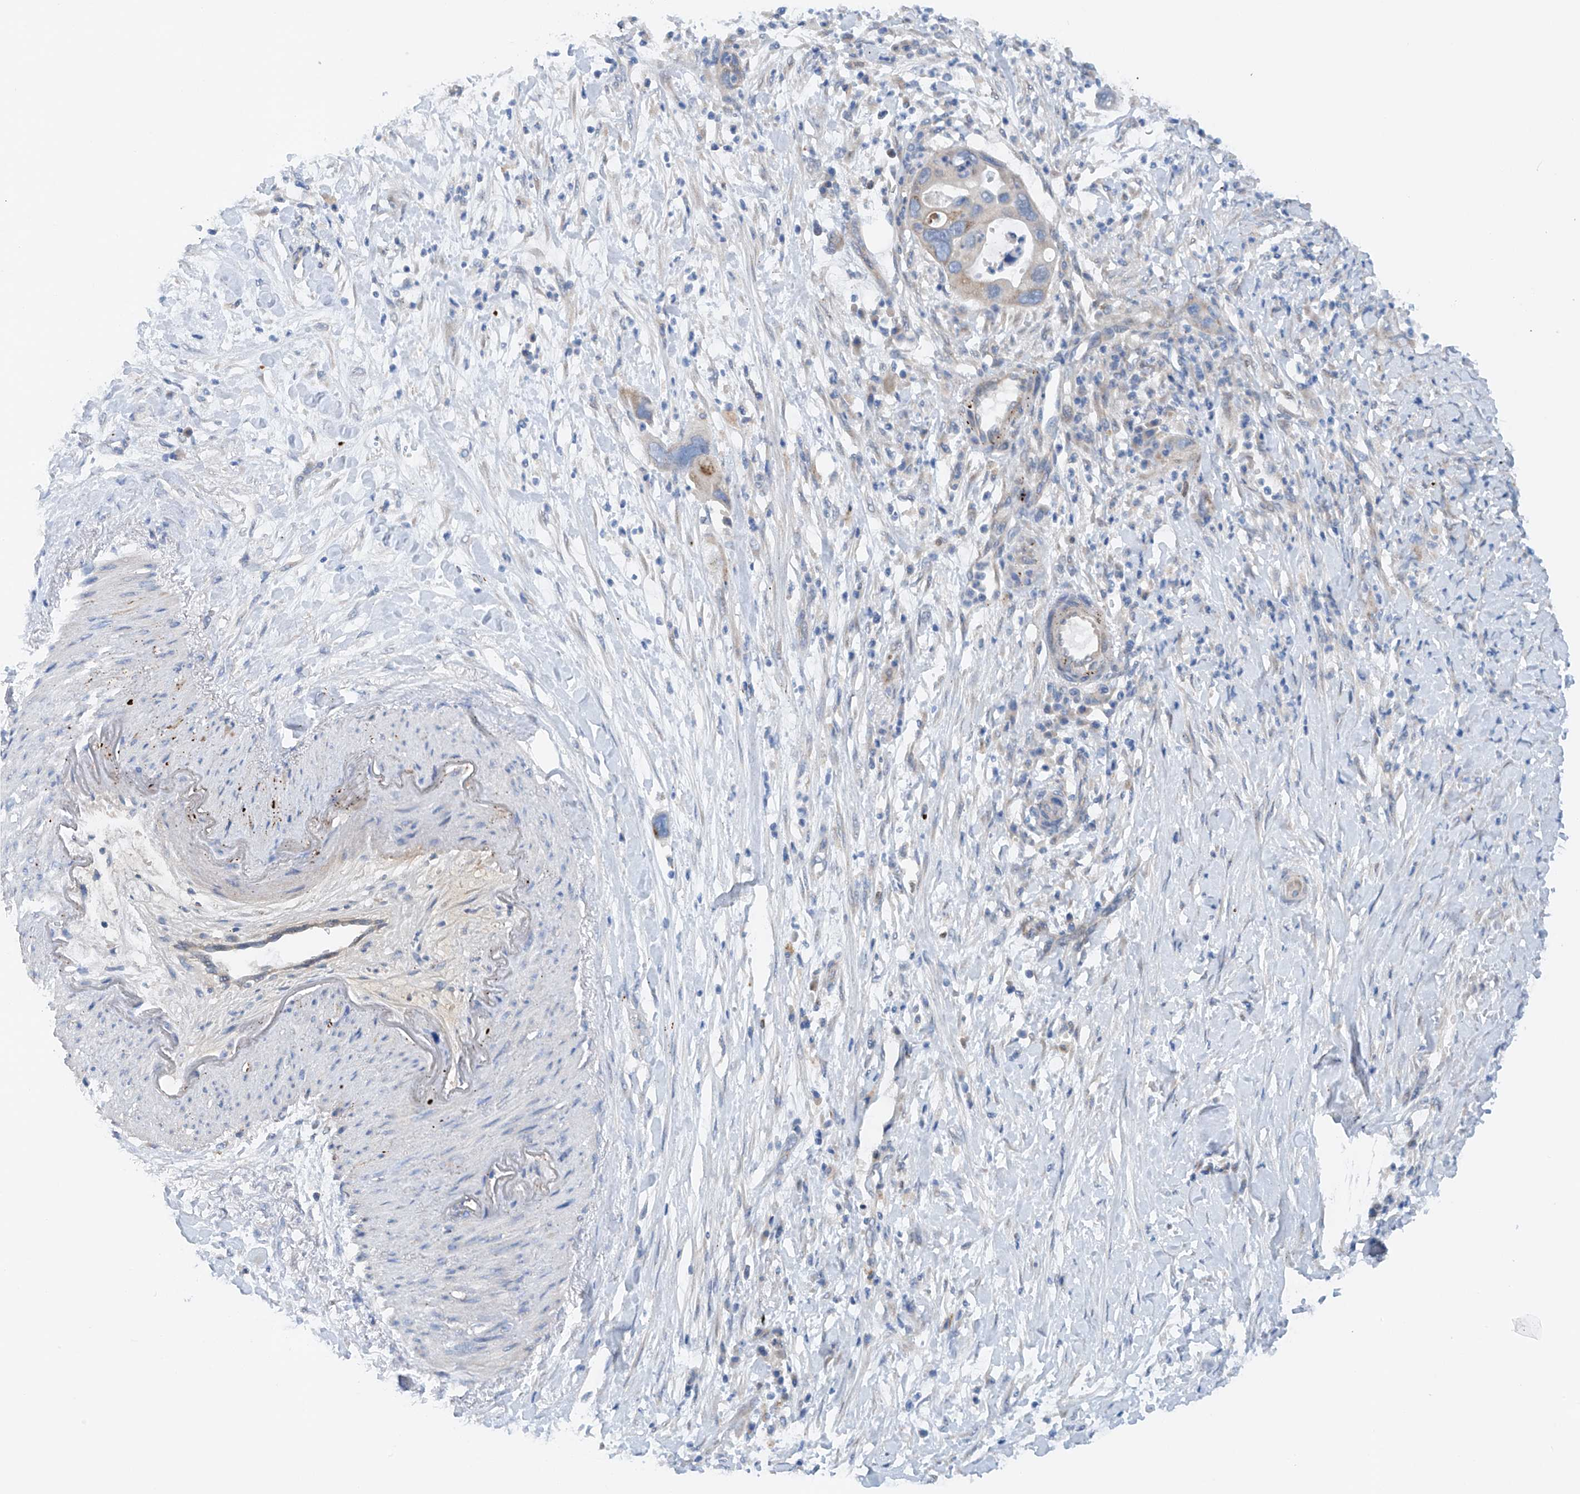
{"staining": {"intensity": "weak", "quantity": "<25%", "location": "cytoplasmic/membranous"}, "tissue": "pancreatic cancer", "cell_type": "Tumor cells", "image_type": "cancer", "snomed": [{"axis": "morphology", "description": "Adenocarcinoma, NOS"}, {"axis": "topography", "description": "Pancreas"}], "caption": "High magnification brightfield microscopy of pancreatic cancer (adenocarcinoma) stained with DAB (brown) and counterstained with hematoxylin (blue): tumor cells show no significant expression.", "gene": "CEP85L", "patient": {"sex": "female", "age": 71}}